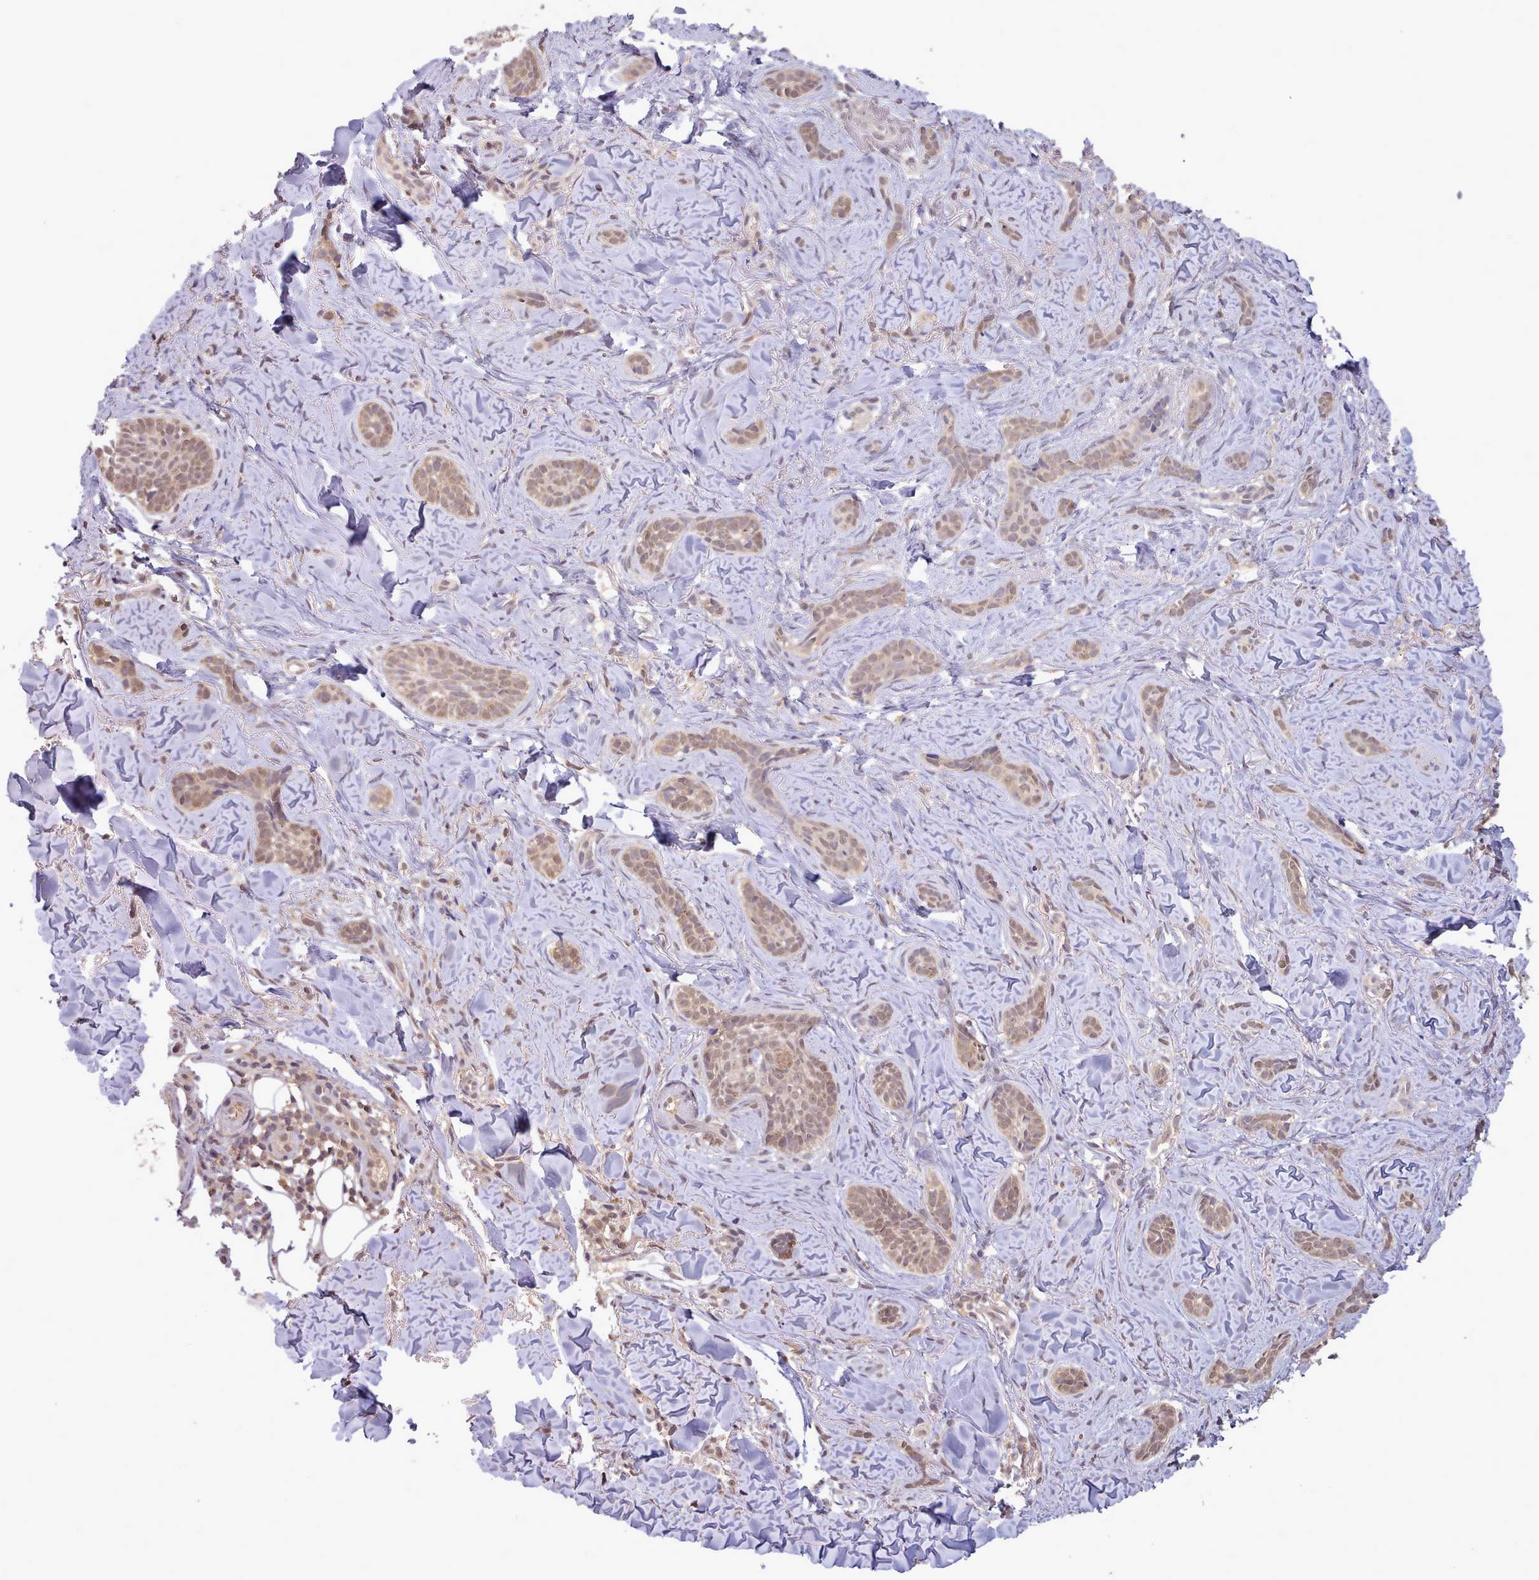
{"staining": {"intensity": "weak", "quantity": ">75%", "location": "cytoplasmic/membranous,nuclear"}, "tissue": "skin cancer", "cell_type": "Tumor cells", "image_type": "cancer", "snomed": [{"axis": "morphology", "description": "Basal cell carcinoma"}, {"axis": "topography", "description": "Skin"}], "caption": "Human skin cancer (basal cell carcinoma) stained for a protein (brown) demonstrates weak cytoplasmic/membranous and nuclear positive staining in approximately >75% of tumor cells.", "gene": "PIP4P1", "patient": {"sex": "female", "age": 55}}